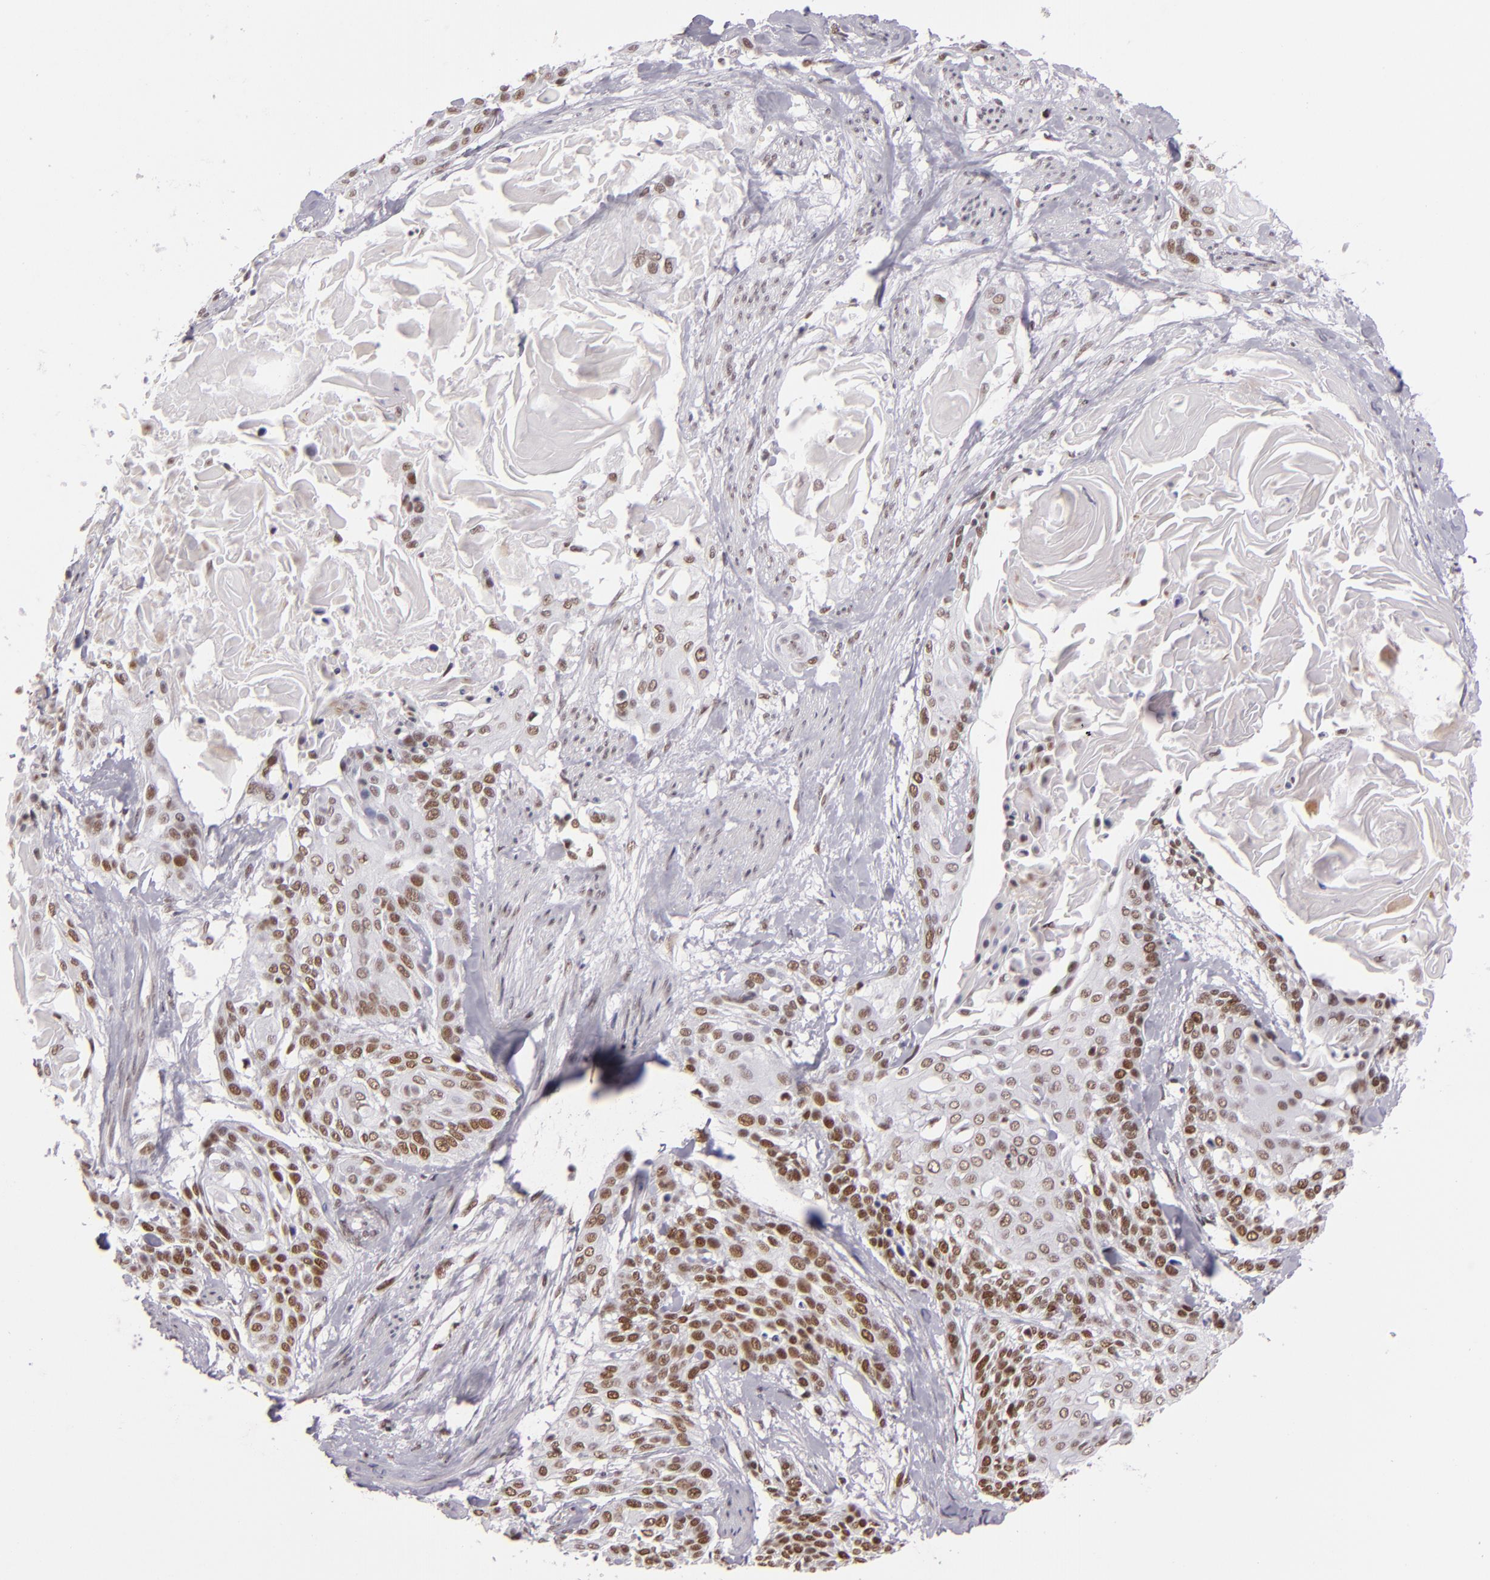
{"staining": {"intensity": "moderate", "quantity": ">75%", "location": "nuclear"}, "tissue": "cervical cancer", "cell_type": "Tumor cells", "image_type": "cancer", "snomed": [{"axis": "morphology", "description": "Squamous cell carcinoma, NOS"}, {"axis": "topography", "description": "Cervix"}], "caption": "DAB (3,3'-diaminobenzidine) immunohistochemical staining of squamous cell carcinoma (cervical) displays moderate nuclear protein staining in about >75% of tumor cells. (Brightfield microscopy of DAB IHC at high magnification).", "gene": "BRD8", "patient": {"sex": "female", "age": 57}}